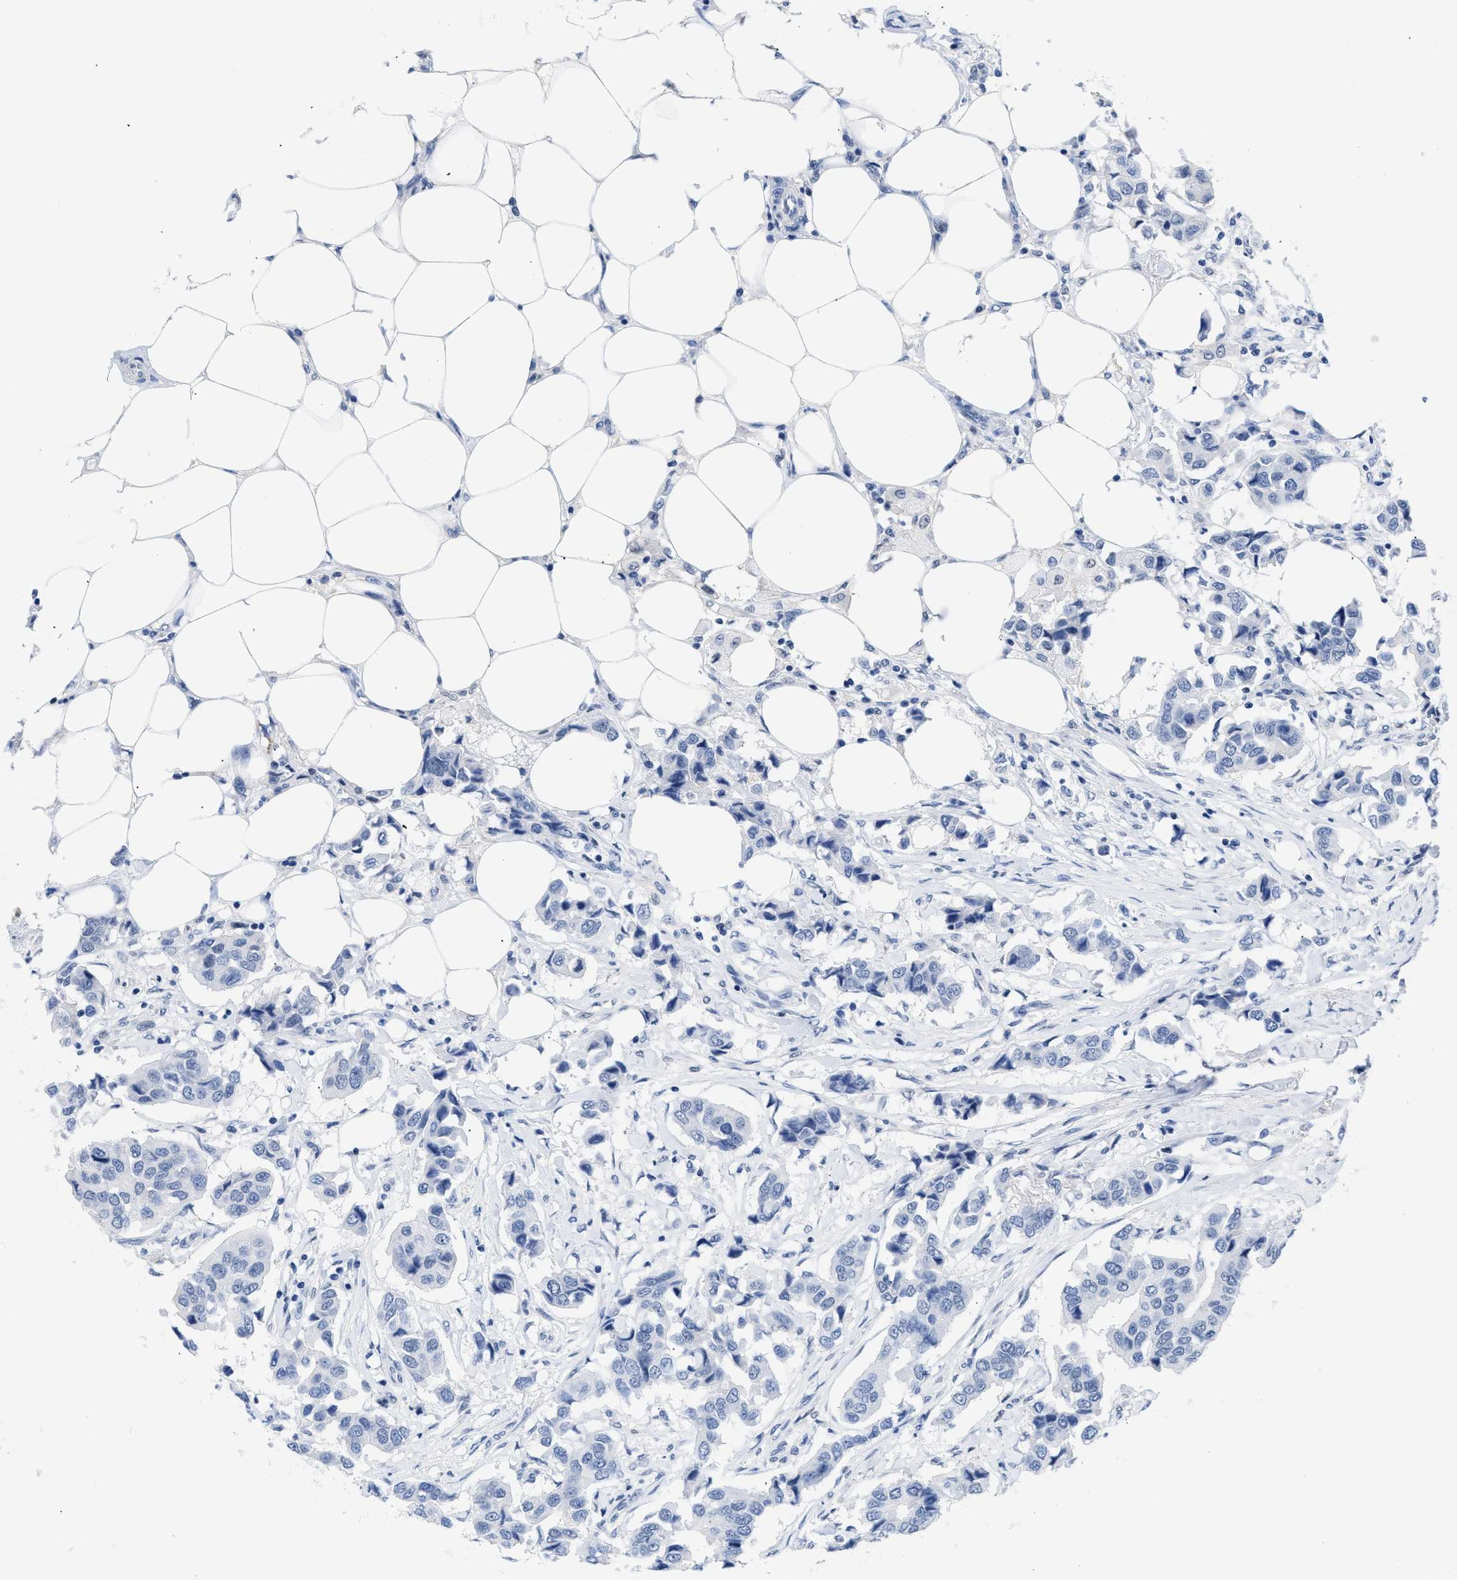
{"staining": {"intensity": "negative", "quantity": "none", "location": "none"}, "tissue": "breast cancer", "cell_type": "Tumor cells", "image_type": "cancer", "snomed": [{"axis": "morphology", "description": "Duct carcinoma"}, {"axis": "topography", "description": "Breast"}], "caption": "Tumor cells are negative for protein expression in human invasive ductal carcinoma (breast).", "gene": "BOLL", "patient": {"sex": "female", "age": 80}}